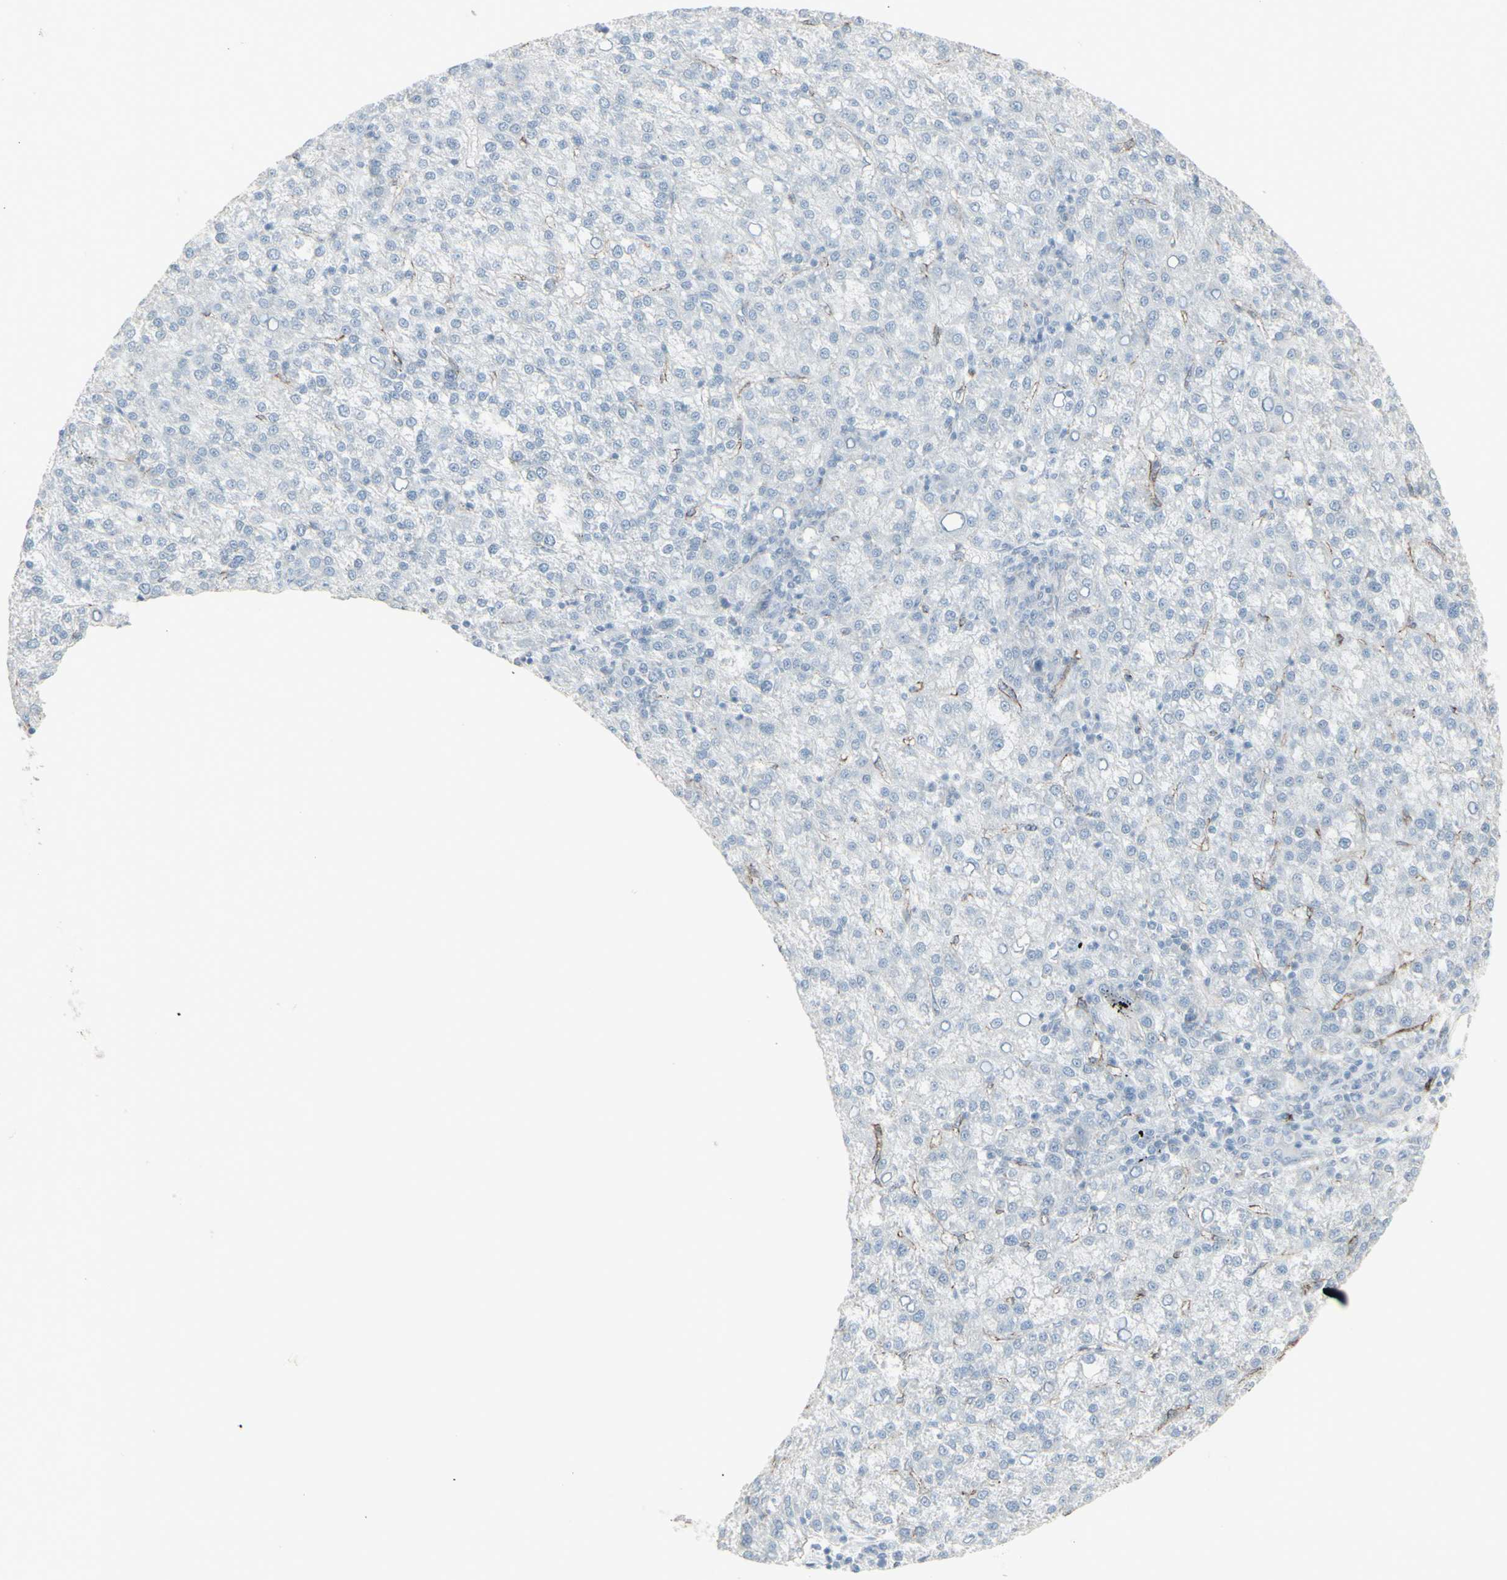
{"staining": {"intensity": "negative", "quantity": "none", "location": "none"}, "tissue": "liver cancer", "cell_type": "Tumor cells", "image_type": "cancer", "snomed": [{"axis": "morphology", "description": "Carcinoma, Hepatocellular, NOS"}, {"axis": "topography", "description": "Liver"}], "caption": "DAB immunohistochemical staining of liver cancer shows no significant staining in tumor cells.", "gene": "GJA1", "patient": {"sex": "female", "age": 58}}